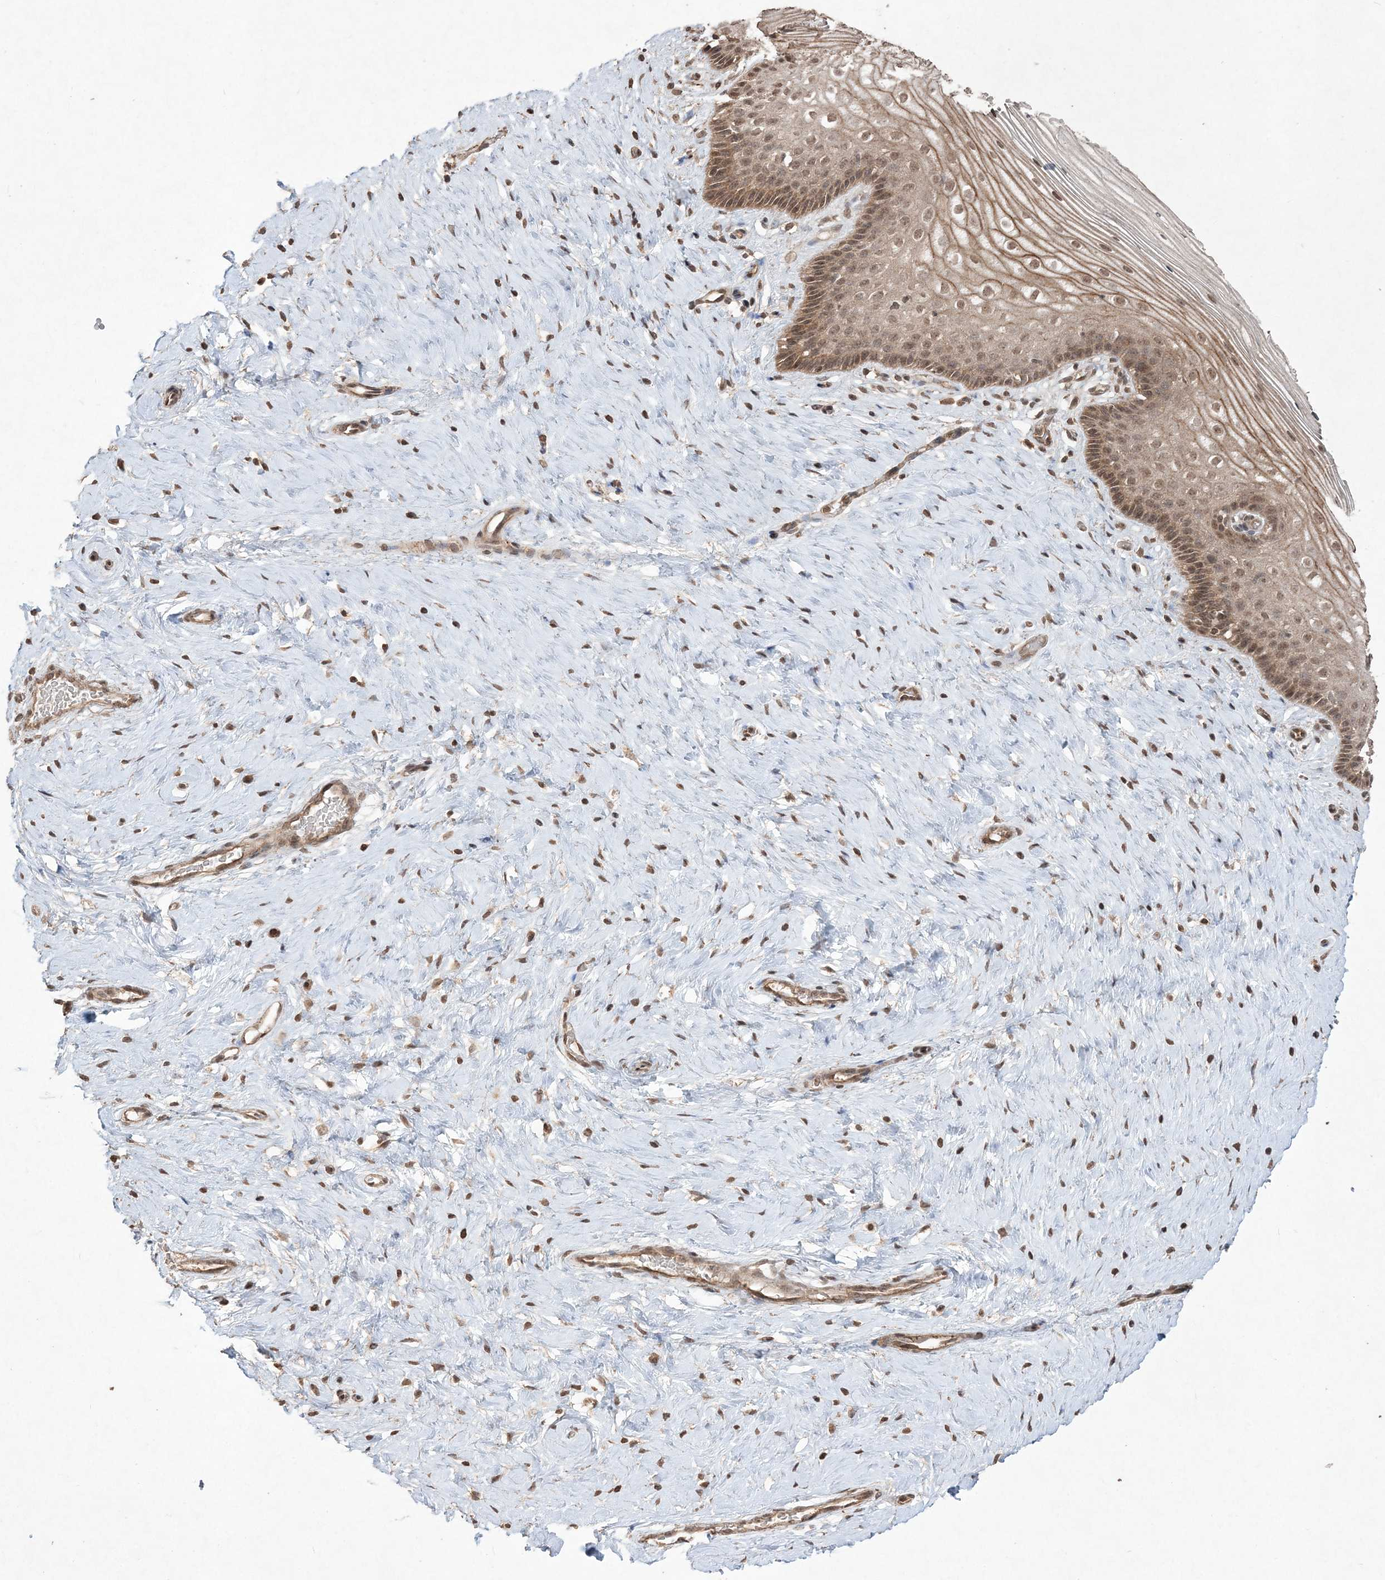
{"staining": {"intensity": "moderate", "quantity": ">75%", "location": "cytoplasmic/membranous,nuclear"}, "tissue": "cervix", "cell_type": "Glandular cells", "image_type": "normal", "snomed": [{"axis": "morphology", "description": "Normal tissue, NOS"}, {"axis": "topography", "description": "Cervix"}], "caption": "Immunohistochemistry photomicrograph of benign cervix stained for a protein (brown), which exhibits medium levels of moderate cytoplasmic/membranous,nuclear staining in approximately >75% of glandular cells.", "gene": "EHHADH", "patient": {"sex": "female", "age": 33}}